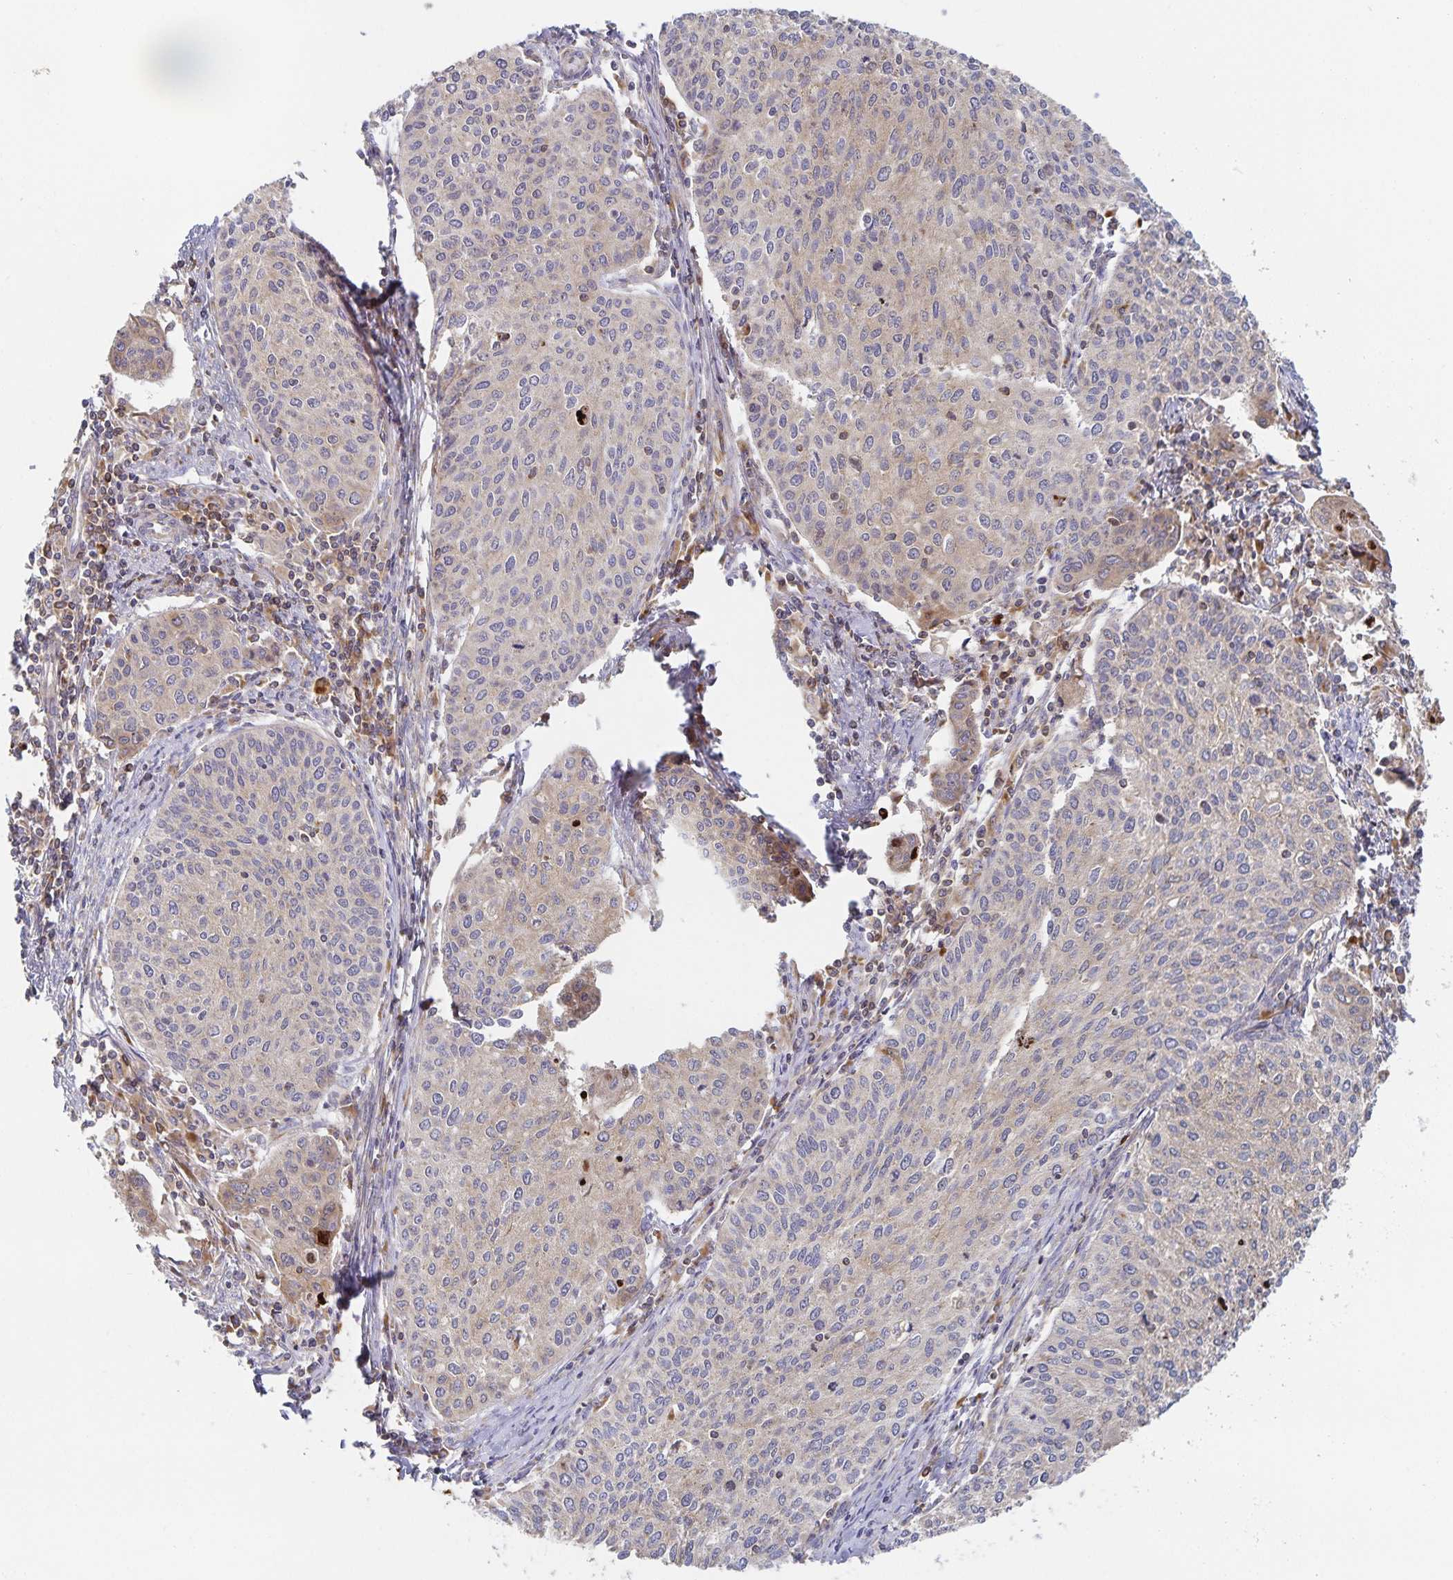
{"staining": {"intensity": "weak", "quantity": "25%-75%", "location": "cytoplasmic/membranous"}, "tissue": "cervical cancer", "cell_type": "Tumor cells", "image_type": "cancer", "snomed": [{"axis": "morphology", "description": "Squamous cell carcinoma, NOS"}, {"axis": "topography", "description": "Cervix"}], "caption": "Cervical squamous cell carcinoma was stained to show a protein in brown. There is low levels of weak cytoplasmic/membranous staining in about 25%-75% of tumor cells.", "gene": "NOMO1", "patient": {"sex": "female", "age": 38}}